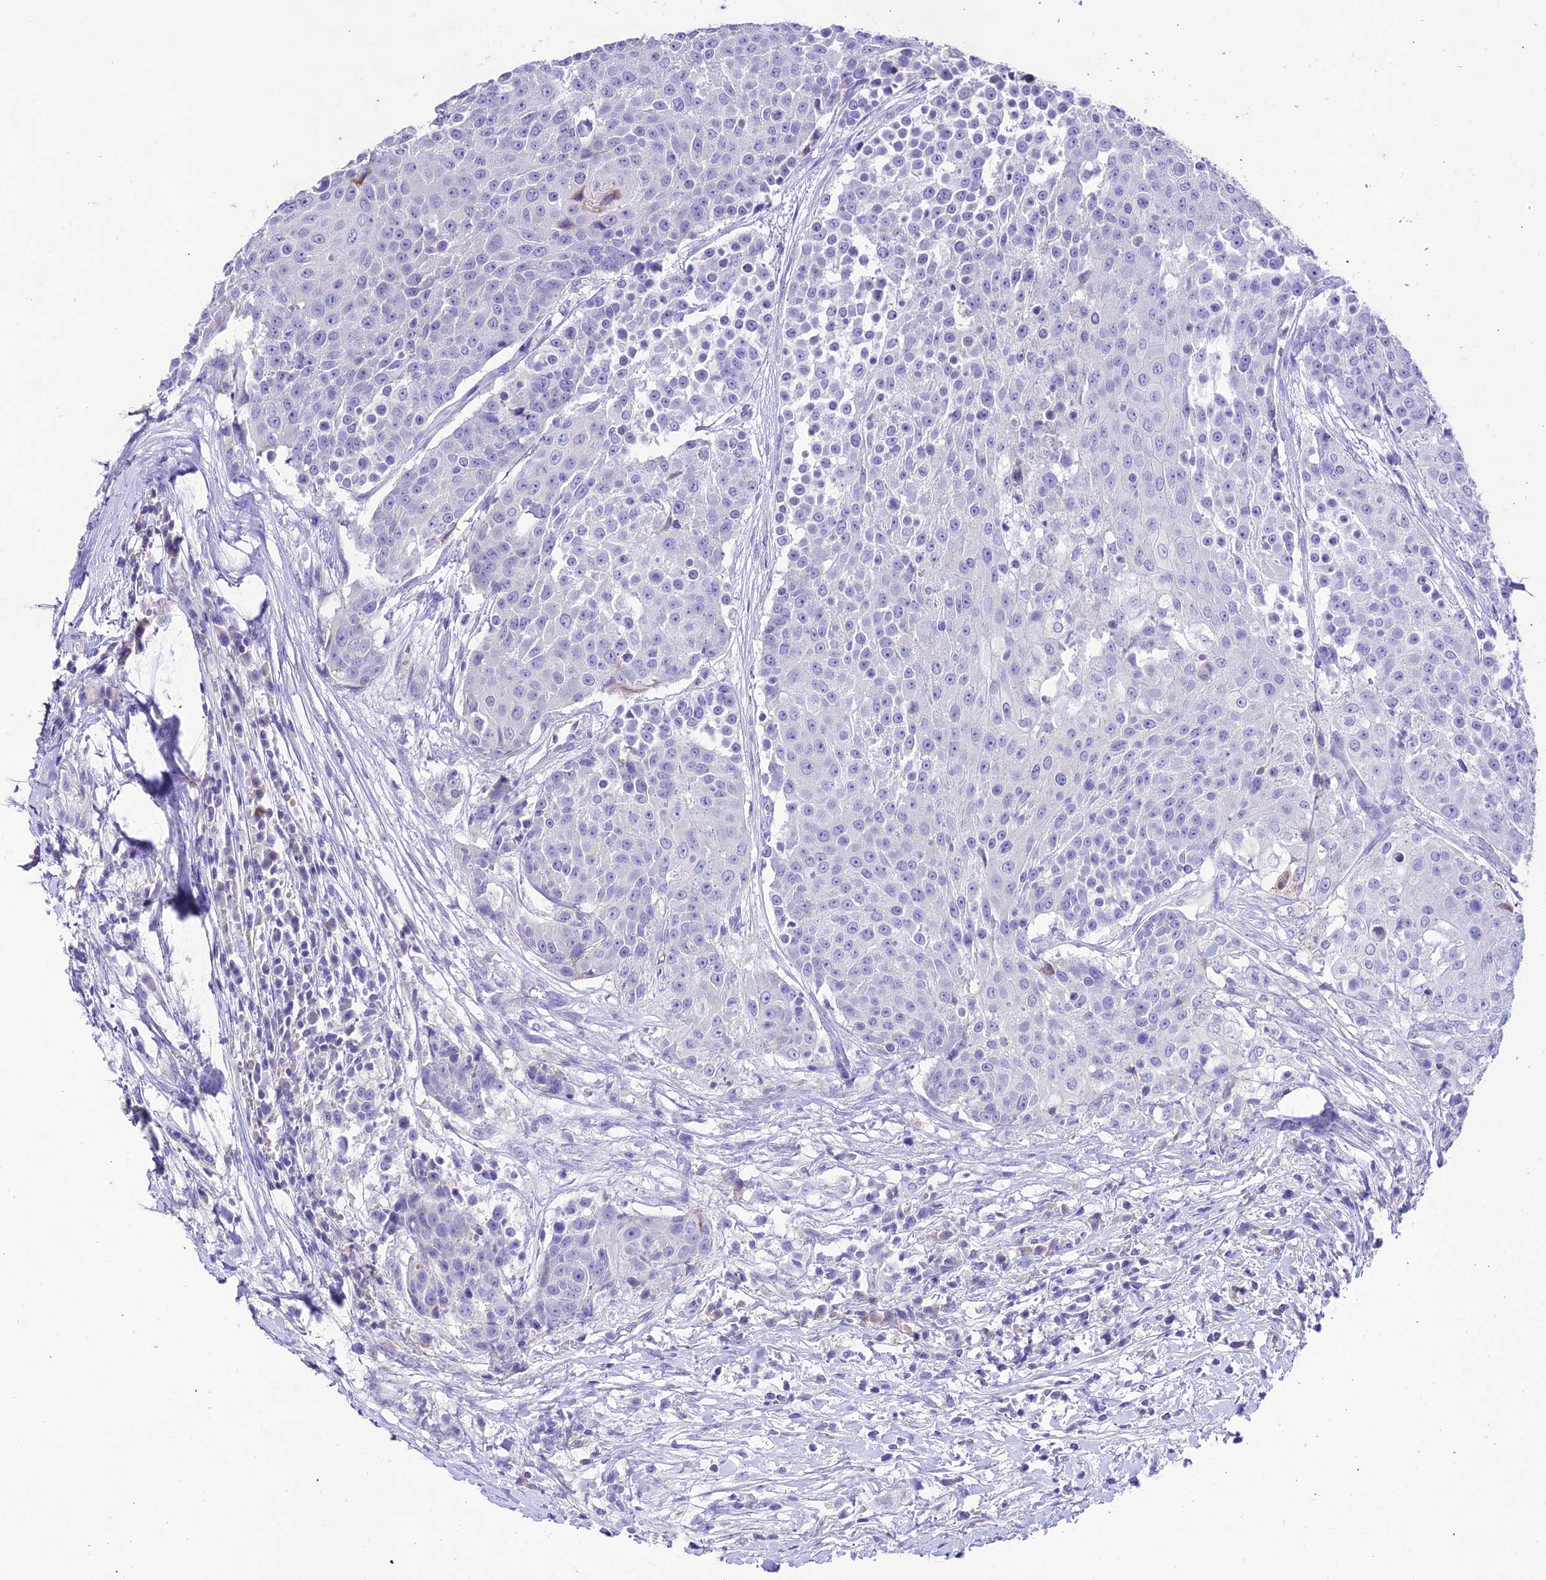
{"staining": {"intensity": "negative", "quantity": "none", "location": "none"}, "tissue": "urothelial cancer", "cell_type": "Tumor cells", "image_type": "cancer", "snomed": [{"axis": "morphology", "description": "Urothelial carcinoma, High grade"}, {"axis": "topography", "description": "Urinary bladder"}], "caption": "The image demonstrates no staining of tumor cells in urothelial cancer. (DAB immunohistochemistry visualized using brightfield microscopy, high magnification).", "gene": "NLRP6", "patient": {"sex": "female", "age": 63}}